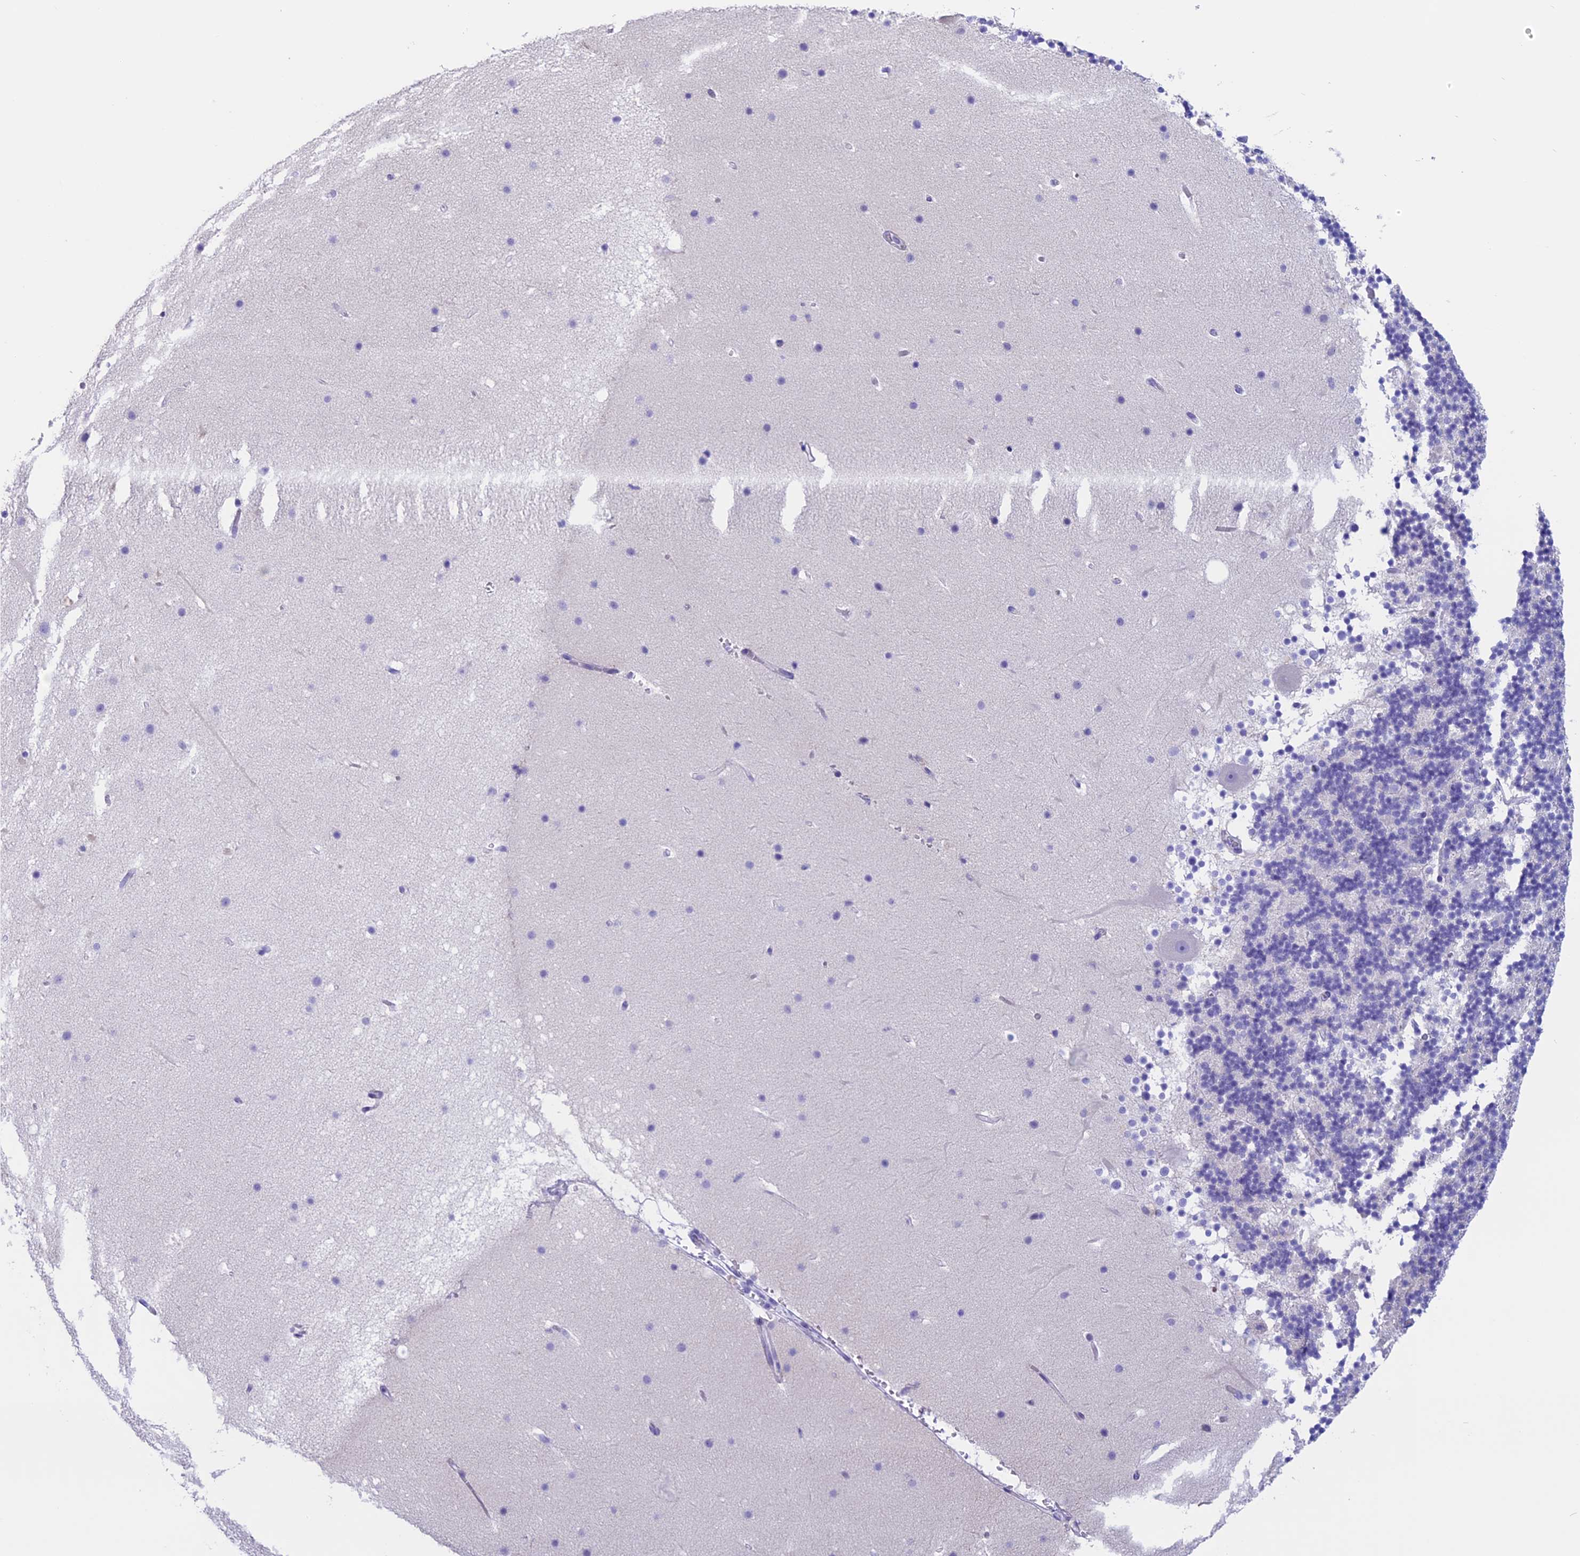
{"staining": {"intensity": "negative", "quantity": "none", "location": "none"}, "tissue": "cerebellum", "cell_type": "Cells in granular layer", "image_type": "normal", "snomed": [{"axis": "morphology", "description": "Normal tissue, NOS"}, {"axis": "topography", "description": "Cerebellum"}], "caption": "High magnification brightfield microscopy of normal cerebellum stained with DAB (brown) and counterstained with hematoxylin (blue): cells in granular layer show no significant expression.", "gene": "RP1", "patient": {"sex": "male", "age": 57}}